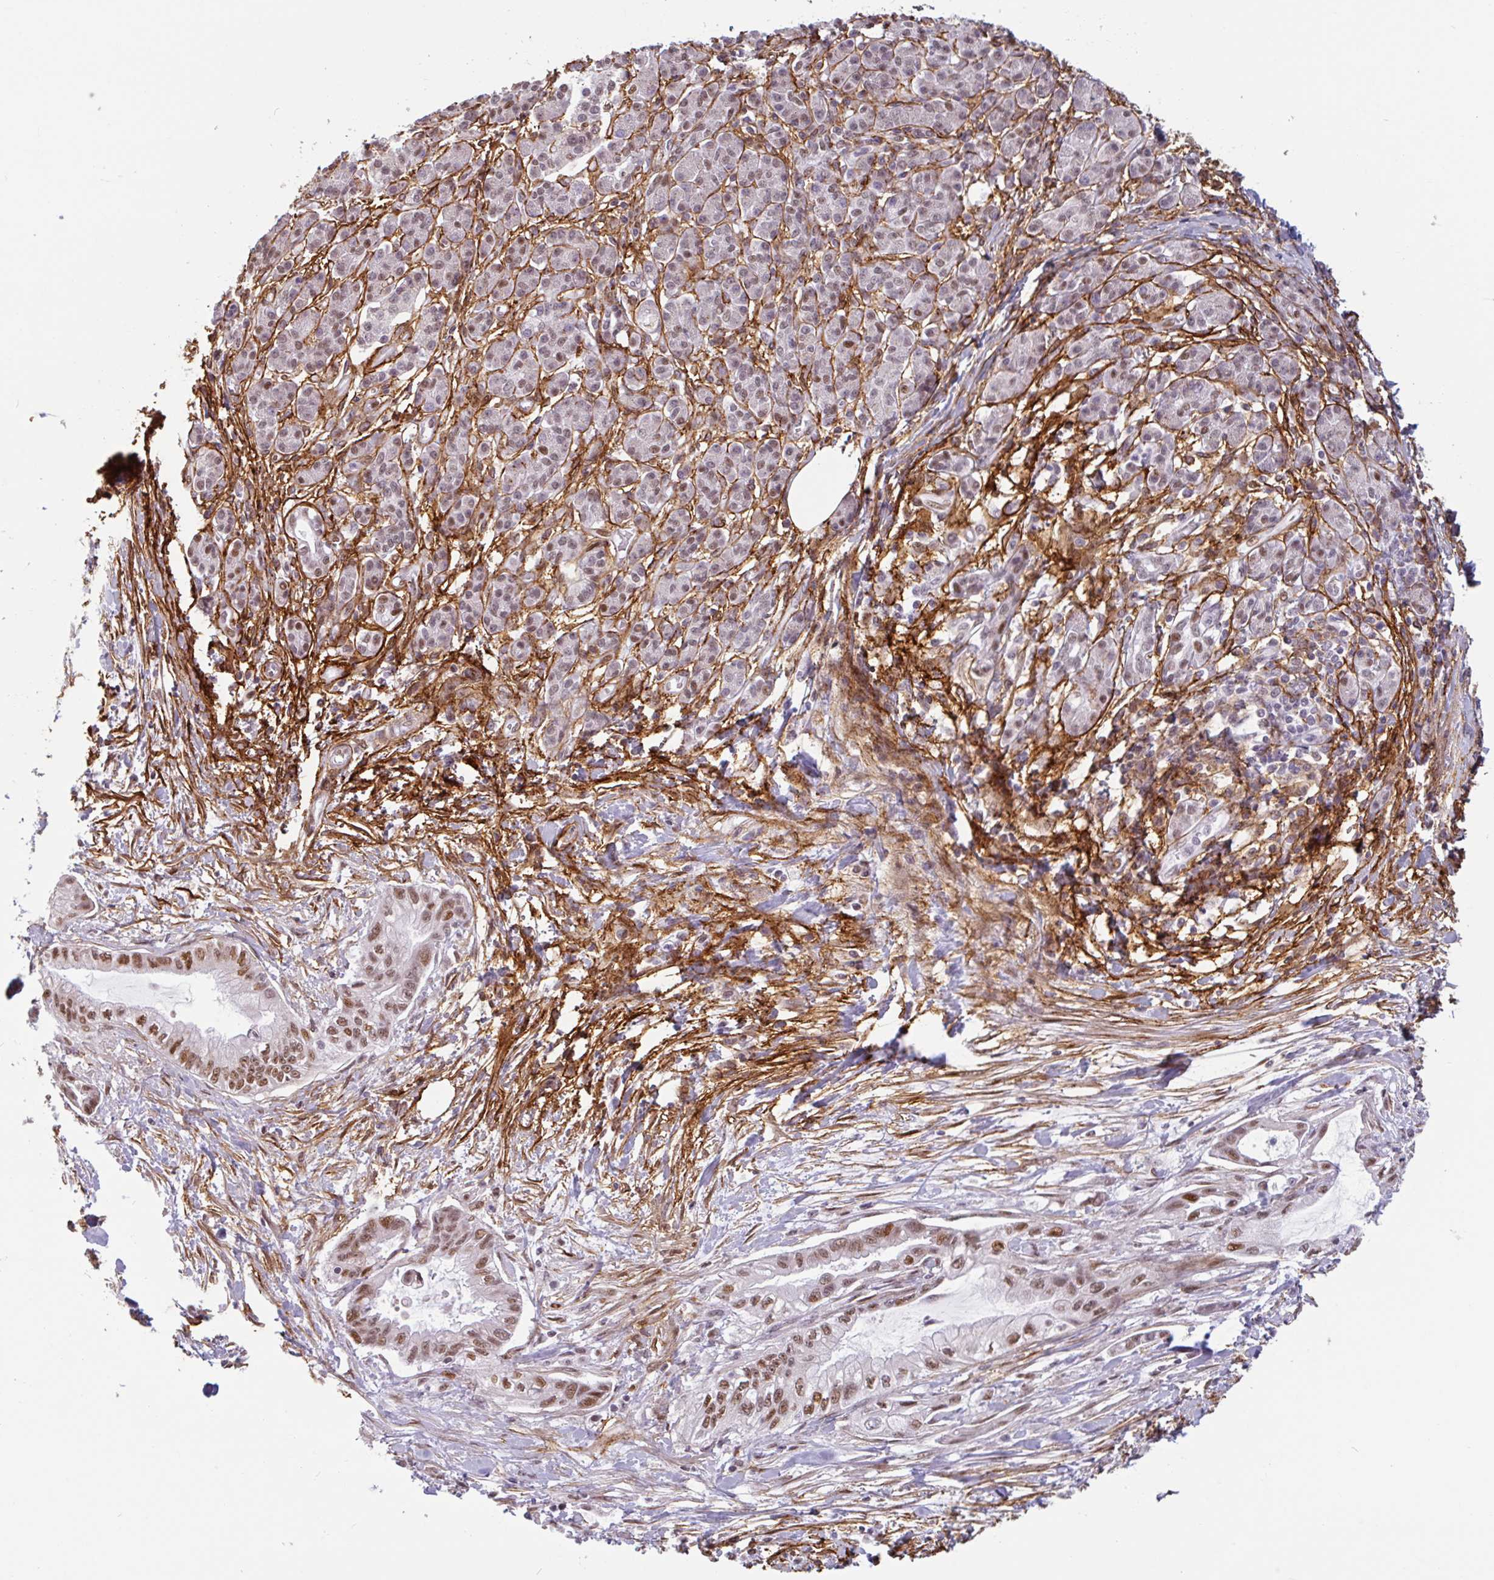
{"staining": {"intensity": "moderate", "quantity": ">75%", "location": "nuclear"}, "tissue": "pancreatic cancer", "cell_type": "Tumor cells", "image_type": "cancer", "snomed": [{"axis": "morphology", "description": "Adenocarcinoma, NOS"}, {"axis": "topography", "description": "Pancreas"}], "caption": "Immunohistochemistry (IHC) image of neoplastic tissue: human pancreatic cancer stained using immunohistochemistry (IHC) reveals medium levels of moderate protein expression localized specifically in the nuclear of tumor cells, appearing as a nuclear brown color.", "gene": "TMEM119", "patient": {"sex": "male", "age": 48}}